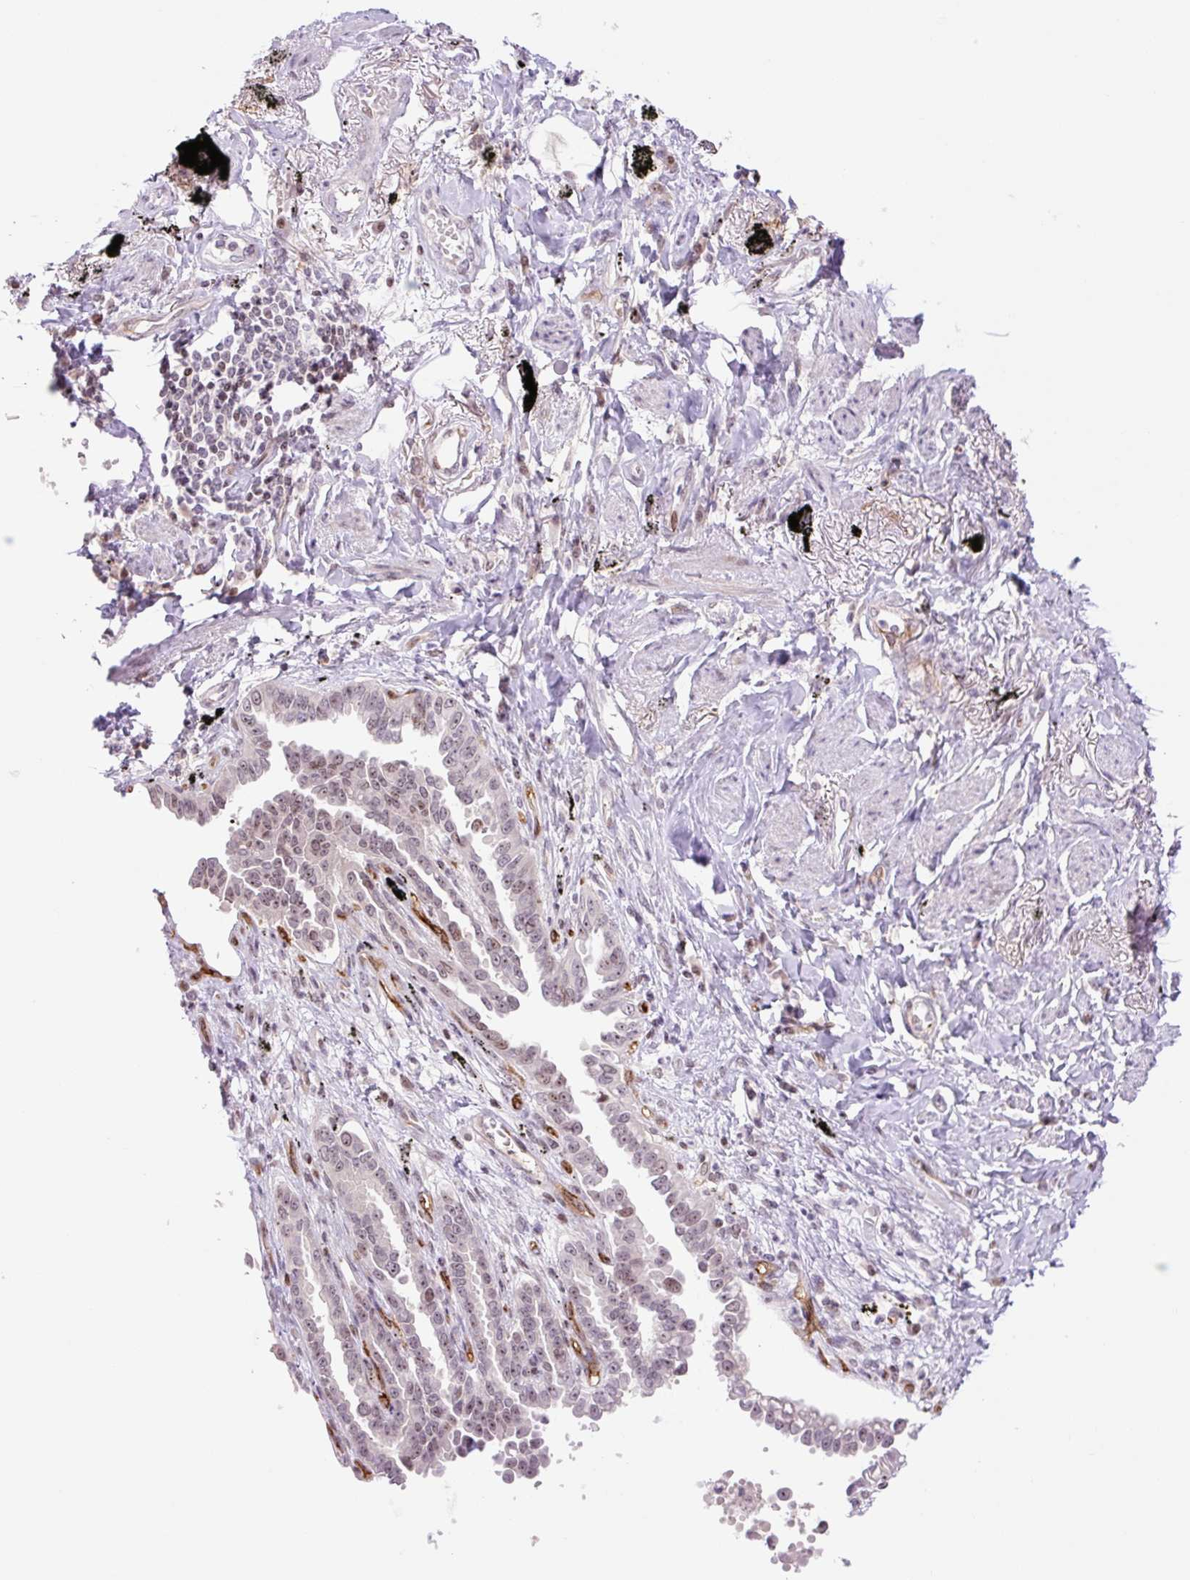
{"staining": {"intensity": "weak", "quantity": ">75%", "location": "nuclear"}, "tissue": "lung cancer", "cell_type": "Tumor cells", "image_type": "cancer", "snomed": [{"axis": "morphology", "description": "Adenocarcinoma, NOS"}, {"axis": "topography", "description": "Lung"}], "caption": "Adenocarcinoma (lung) stained with a brown dye demonstrates weak nuclear positive expression in about >75% of tumor cells.", "gene": "ZNF417", "patient": {"sex": "male", "age": 67}}